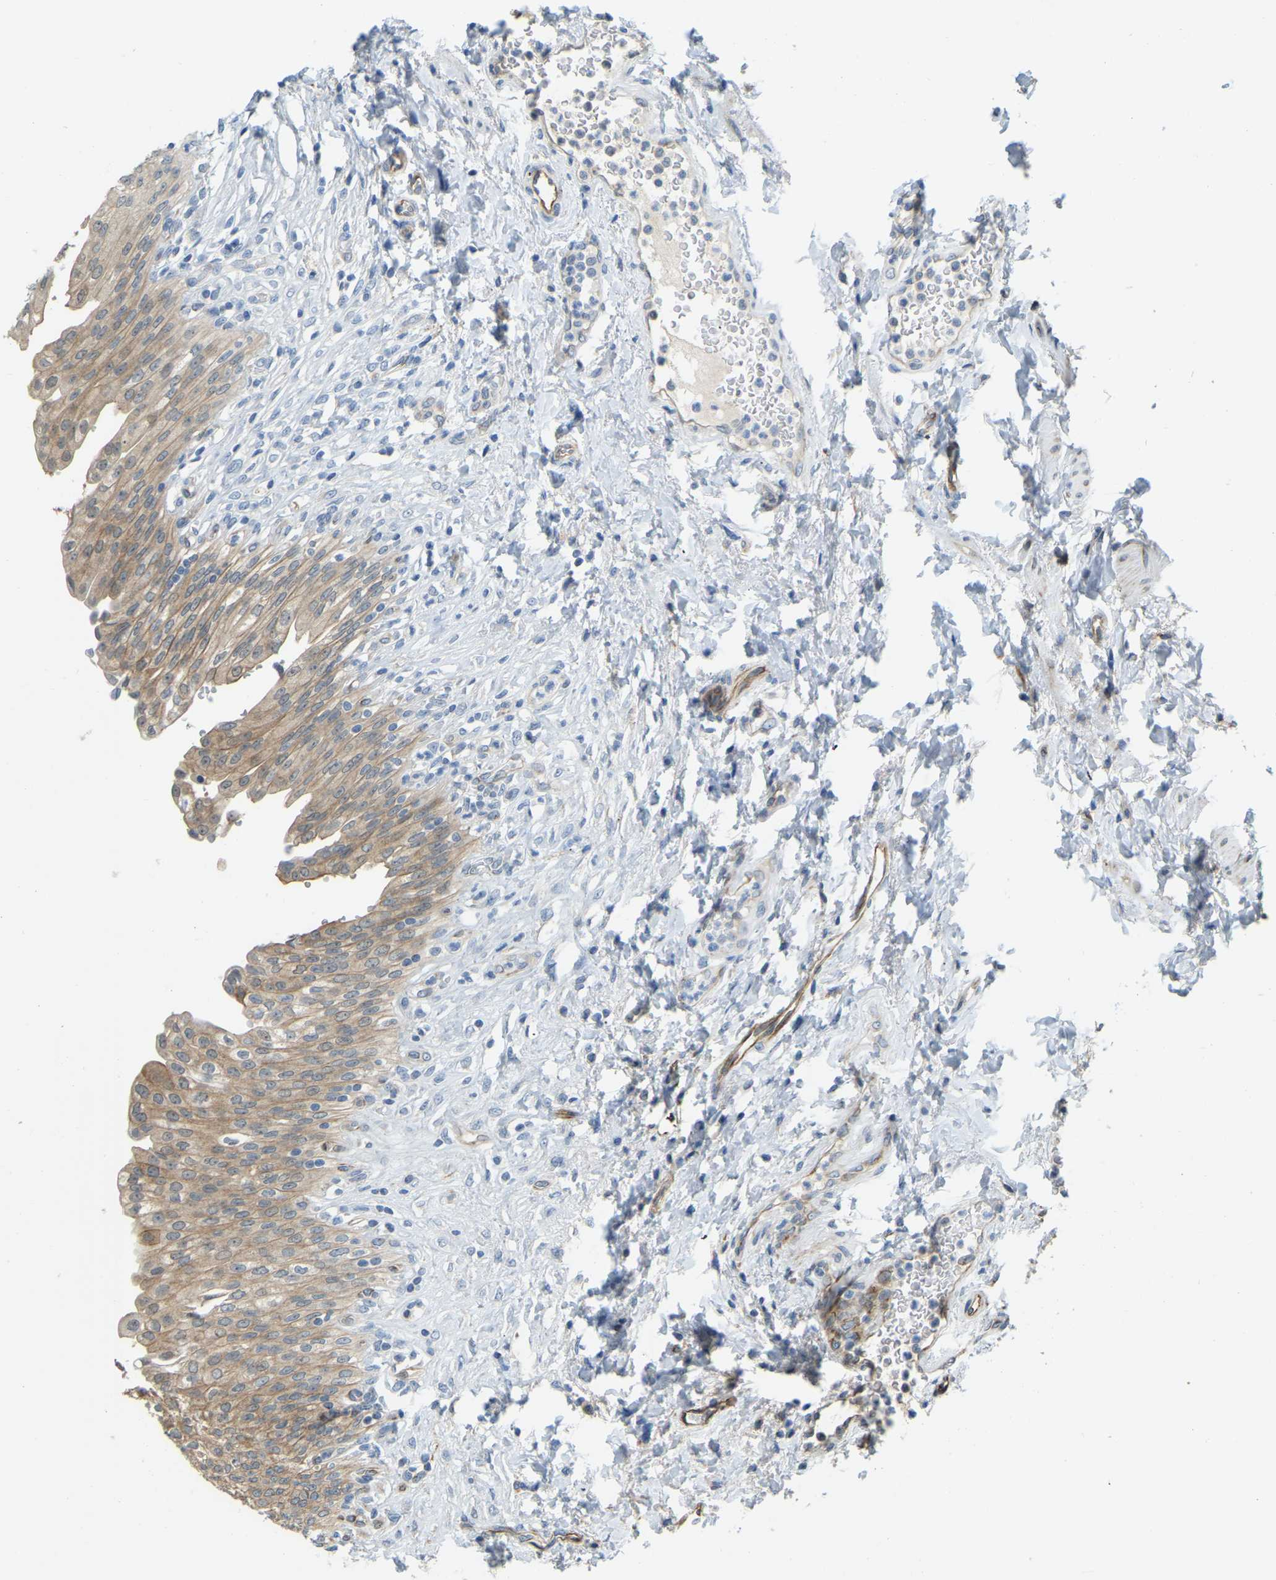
{"staining": {"intensity": "moderate", "quantity": ">75%", "location": "cytoplasmic/membranous"}, "tissue": "urinary bladder", "cell_type": "Urothelial cells", "image_type": "normal", "snomed": [{"axis": "morphology", "description": "Urothelial carcinoma, High grade"}, {"axis": "topography", "description": "Urinary bladder"}], "caption": "A high-resolution micrograph shows IHC staining of benign urinary bladder, which shows moderate cytoplasmic/membranous expression in about >75% of urothelial cells.", "gene": "NME8", "patient": {"sex": "male", "age": 46}}